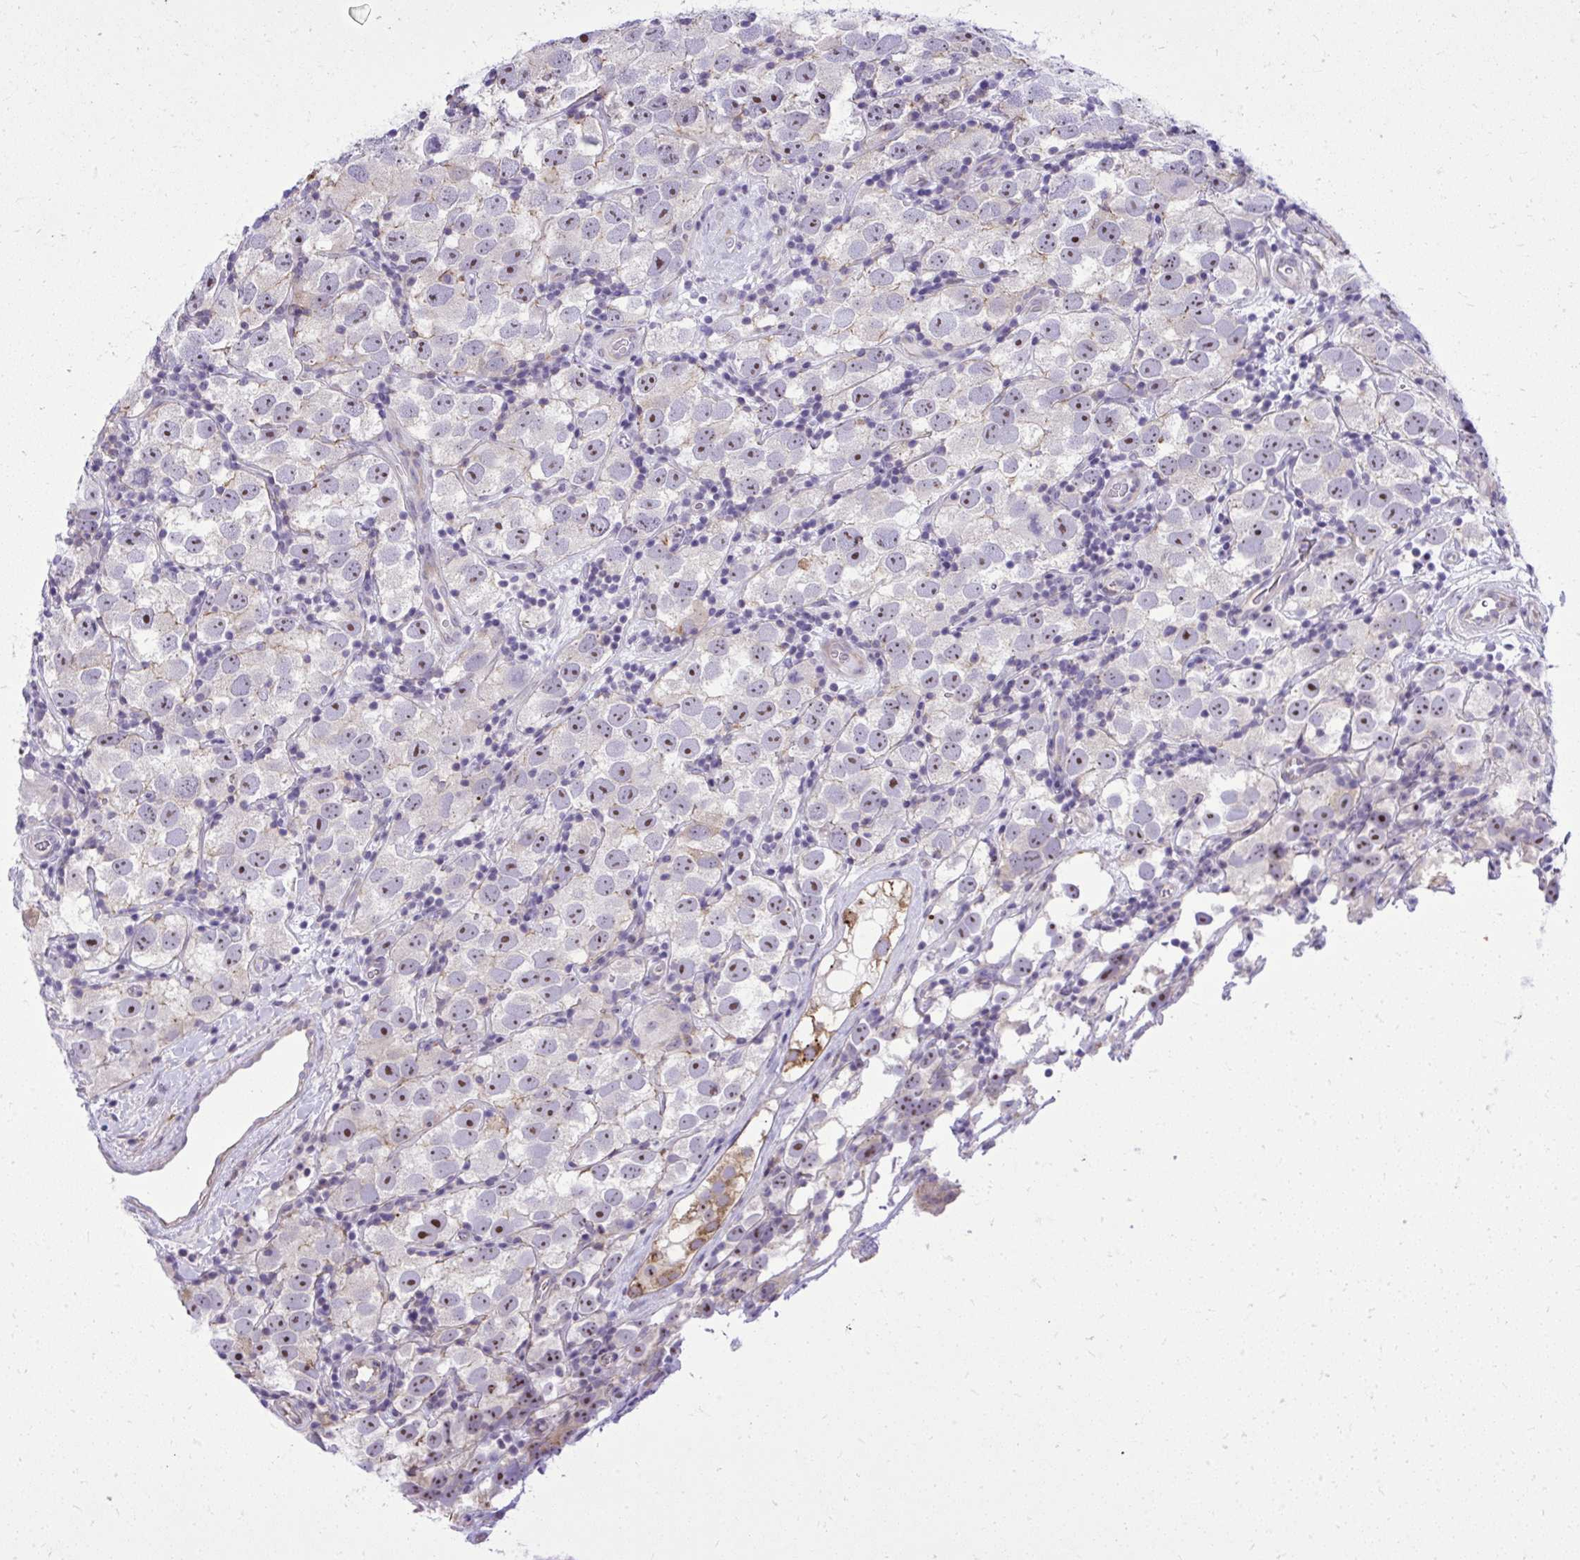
{"staining": {"intensity": "moderate", "quantity": "<25%", "location": "nuclear"}, "tissue": "testis cancer", "cell_type": "Tumor cells", "image_type": "cancer", "snomed": [{"axis": "morphology", "description": "Seminoma, NOS"}, {"axis": "topography", "description": "Testis"}], "caption": "About <25% of tumor cells in seminoma (testis) show moderate nuclear protein staining as visualized by brown immunohistochemical staining.", "gene": "GRK4", "patient": {"sex": "male", "age": 26}}